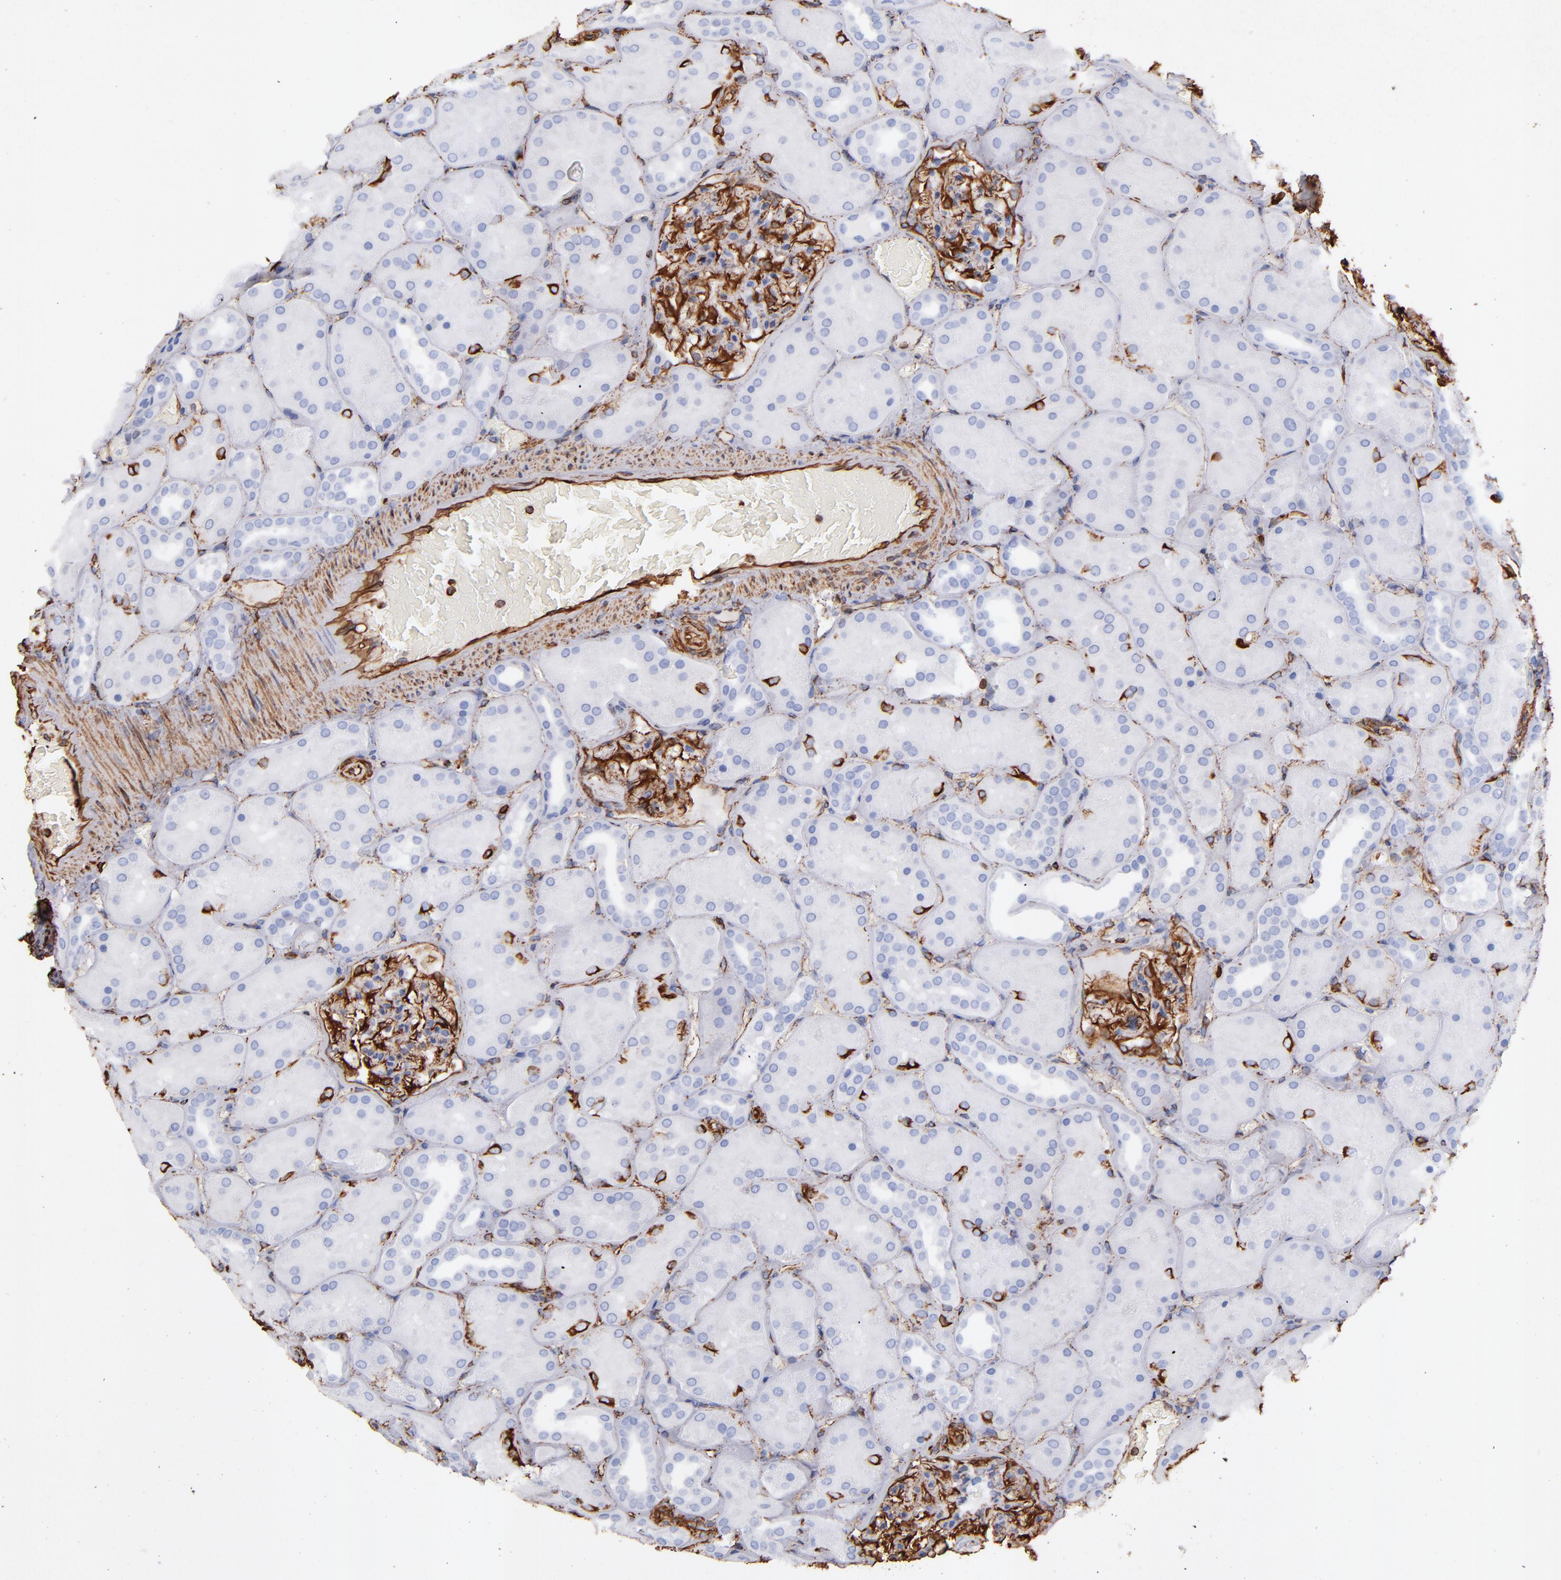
{"staining": {"intensity": "strong", "quantity": ">75%", "location": "cytoplasmic/membranous"}, "tissue": "kidney", "cell_type": "Cells in glomeruli", "image_type": "normal", "snomed": [{"axis": "morphology", "description": "Normal tissue, NOS"}, {"axis": "topography", "description": "Kidney"}], "caption": "This is a histology image of immunohistochemistry (IHC) staining of benign kidney, which shows strong expression in the cytoplasmic/membranous of cells in glomeruli.", "gene": "VIM", "patient": {"sex": "male", "age": 28}}